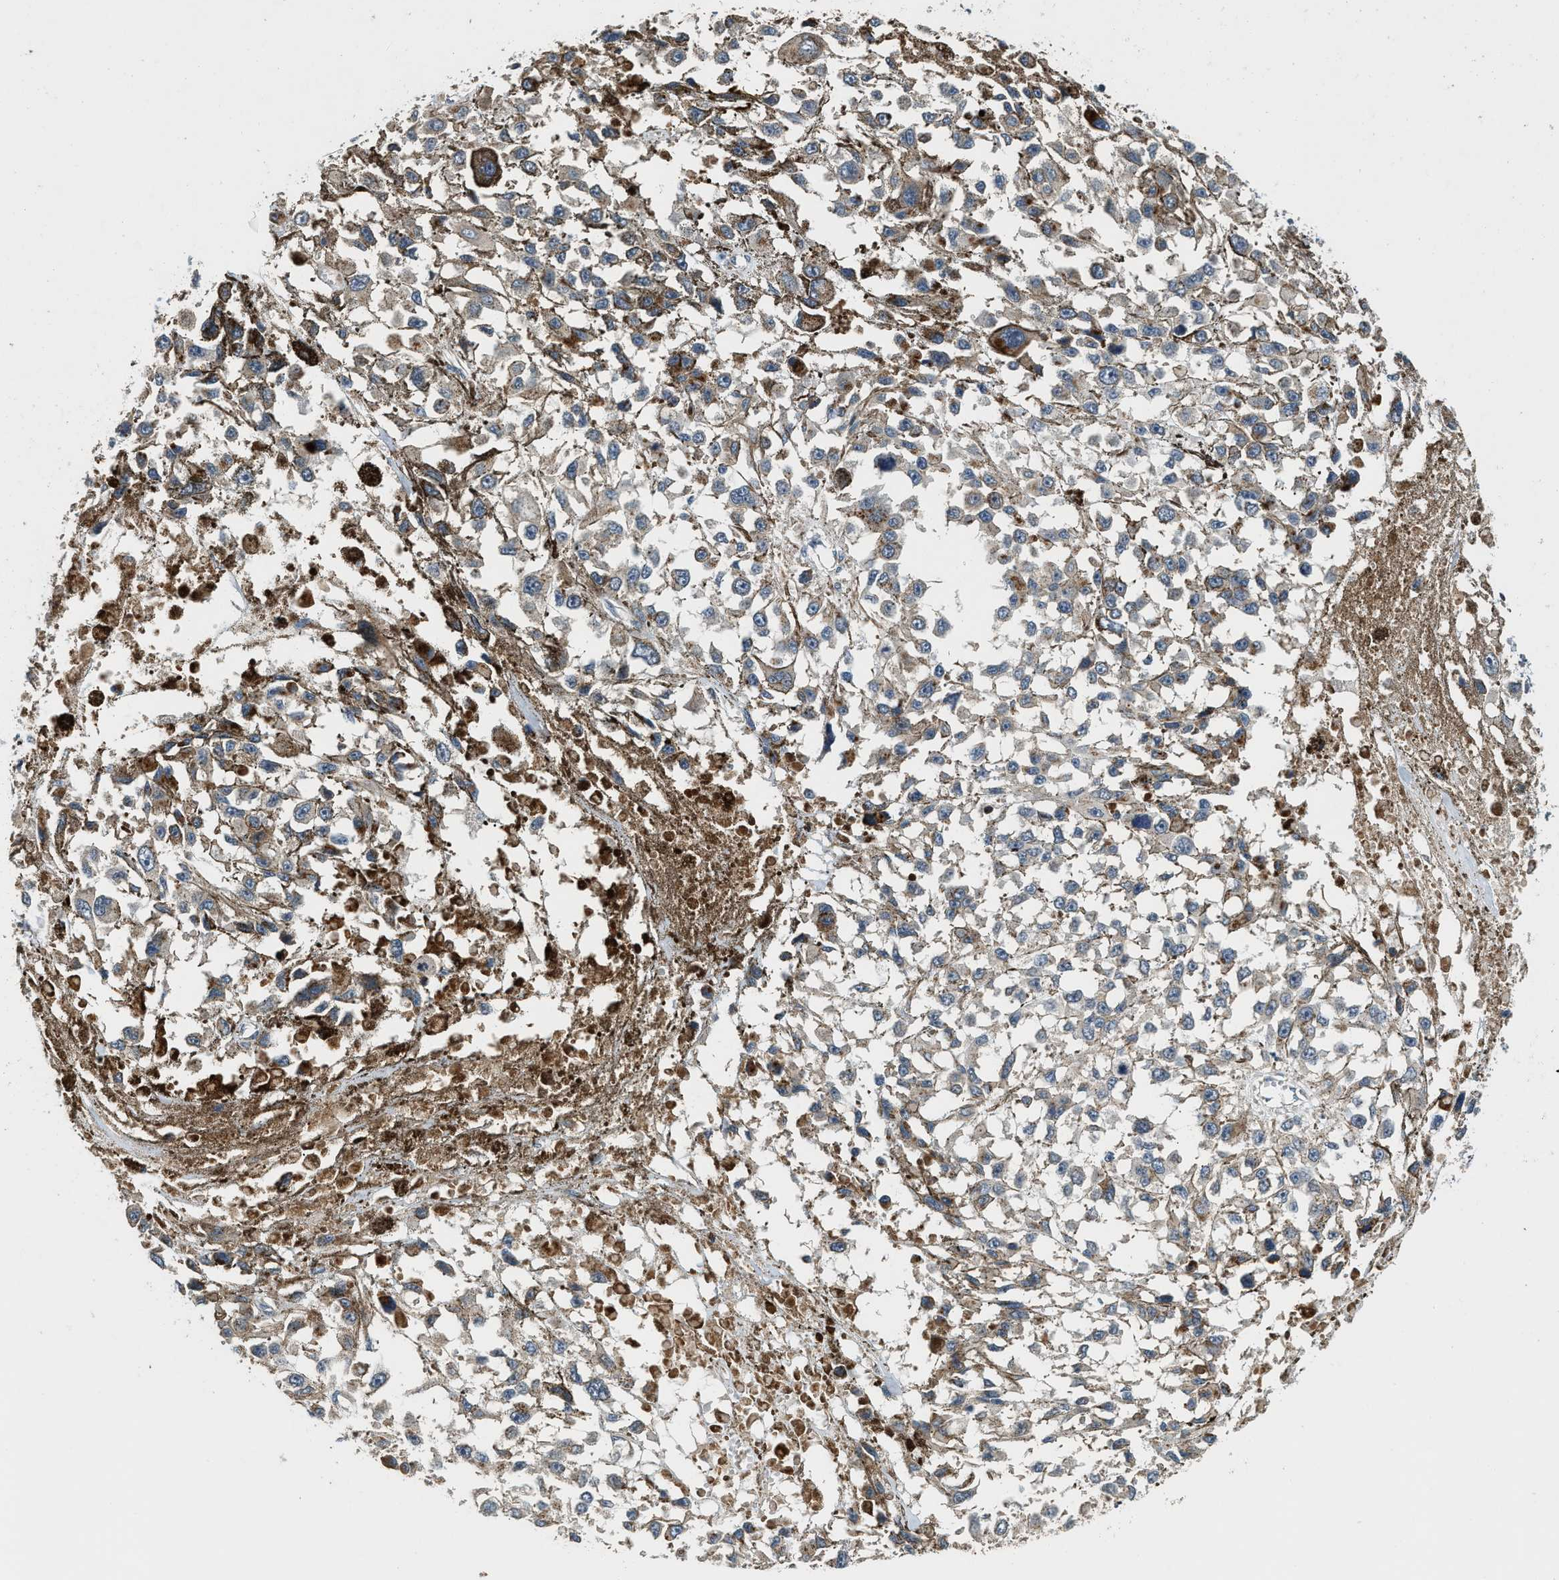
{"staining": {"intensity": "weak", "quantity": "<25%", "location": "cytoplasmic/membranous"}, "tissue": "melanoma", "cell_type": "Tumor cells", "image_type": "cancer", "snomed": [{"axis": "morphology", "description": "Malignant melanoma, Metastatic site"}, {"axis": "topography", "description": "Lymph node"}], "caption": "Tumor cells show no significant protein positivity in malignant melanoma (metastatic site).", "gene": "FUT8", "patient": {"sex": "male", "age": 59}}